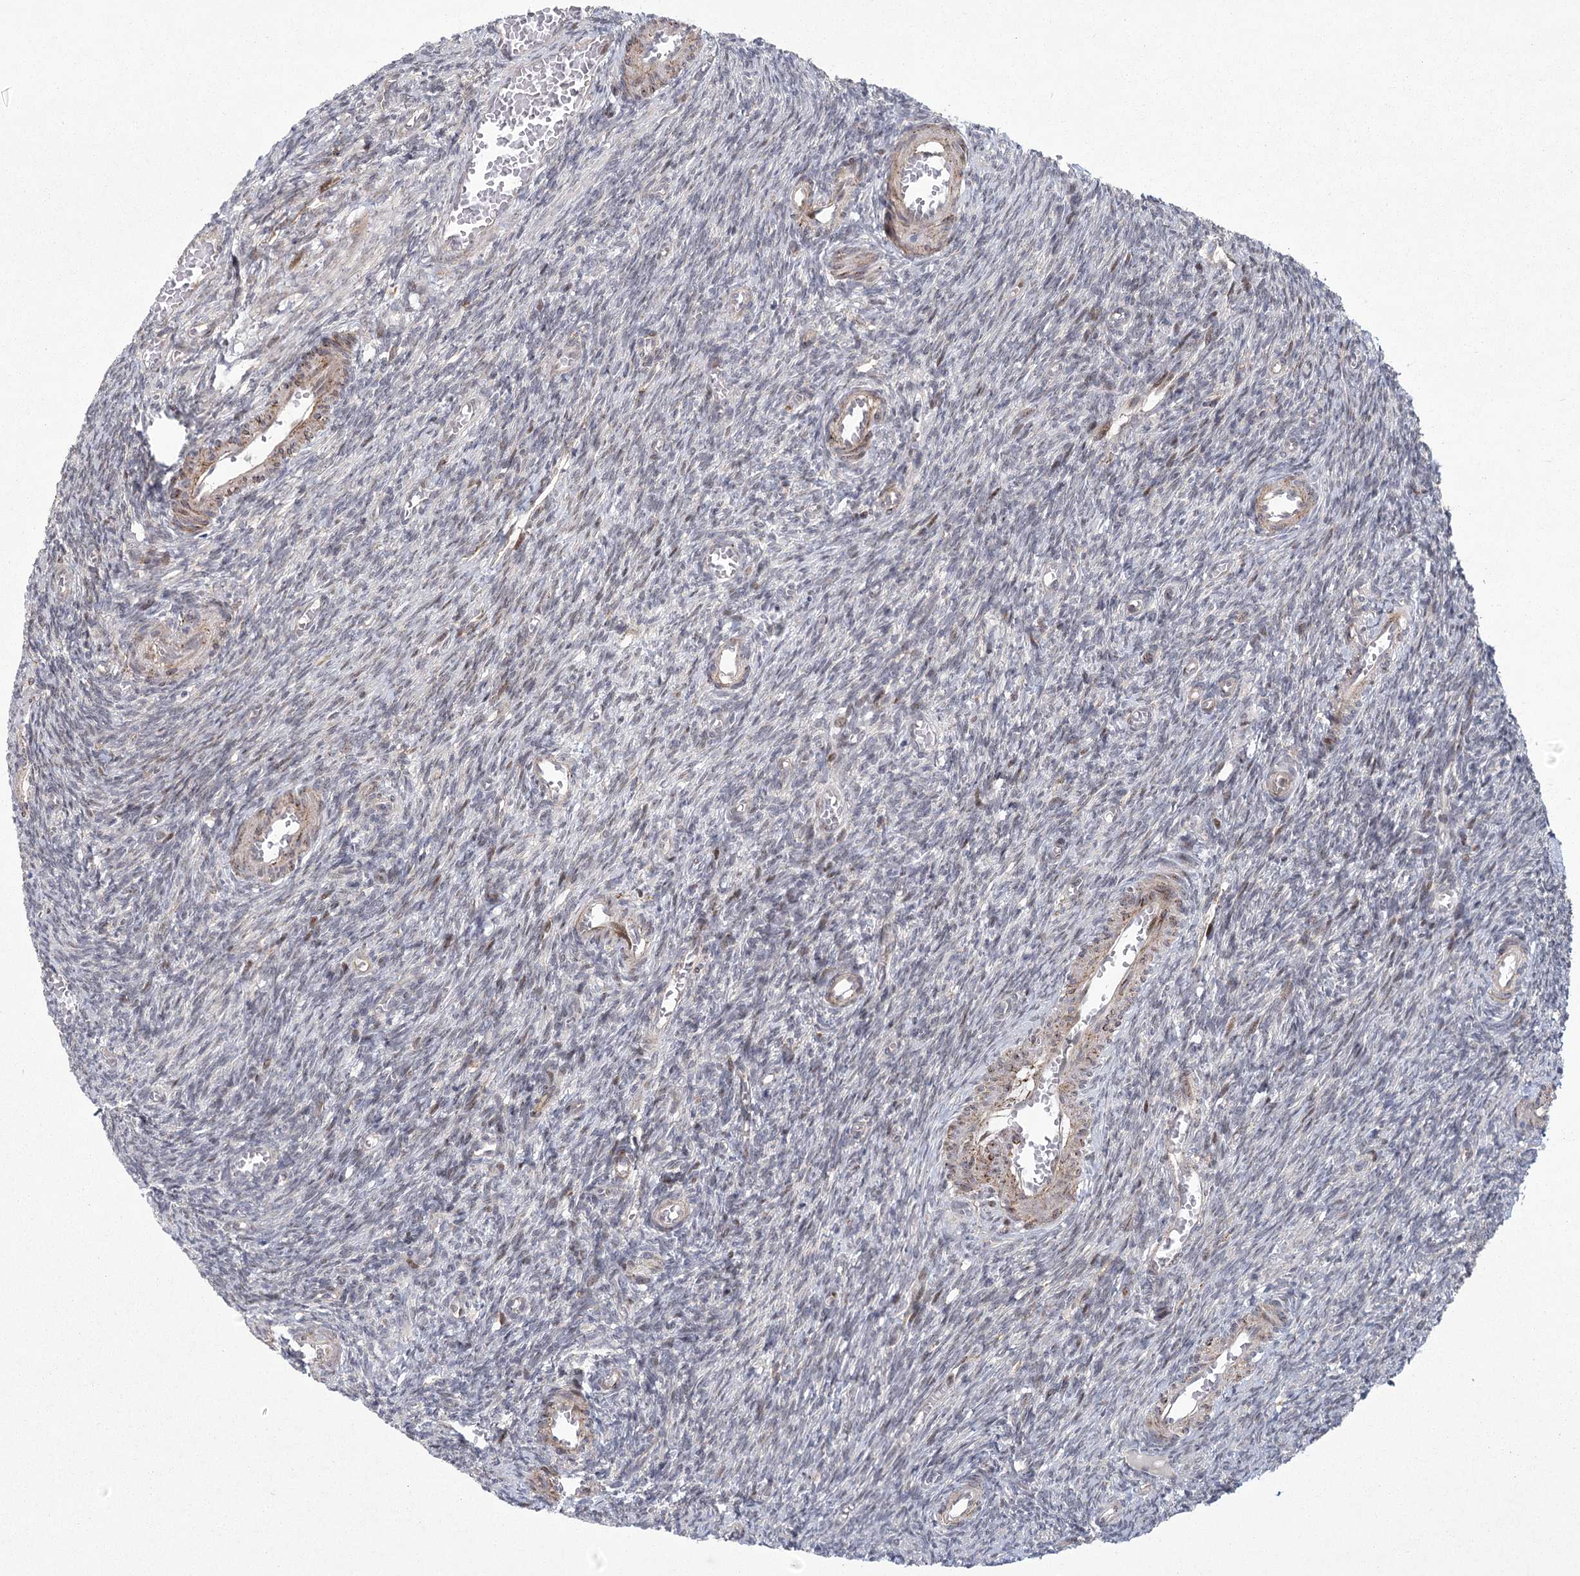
{"staining": {"intensity": "negative", "quantity": "none", "location": "none"}, "tissue": "ovary", "cell_type": "Ovarian stroma cells", "image_type": "normal", "snomed": [{"axis": "morphology", "description": "Normal tissue, NOS"}, {"axis": "topography", "description": "Ovary"}], "caption": "IHC histopathology image of unremarkable ovary: ovary stained with DAB displays no significant protein staining in ovarian stroma cells.", "gene": "PARM1", "patient": {"sex": "female", "age": 27}}